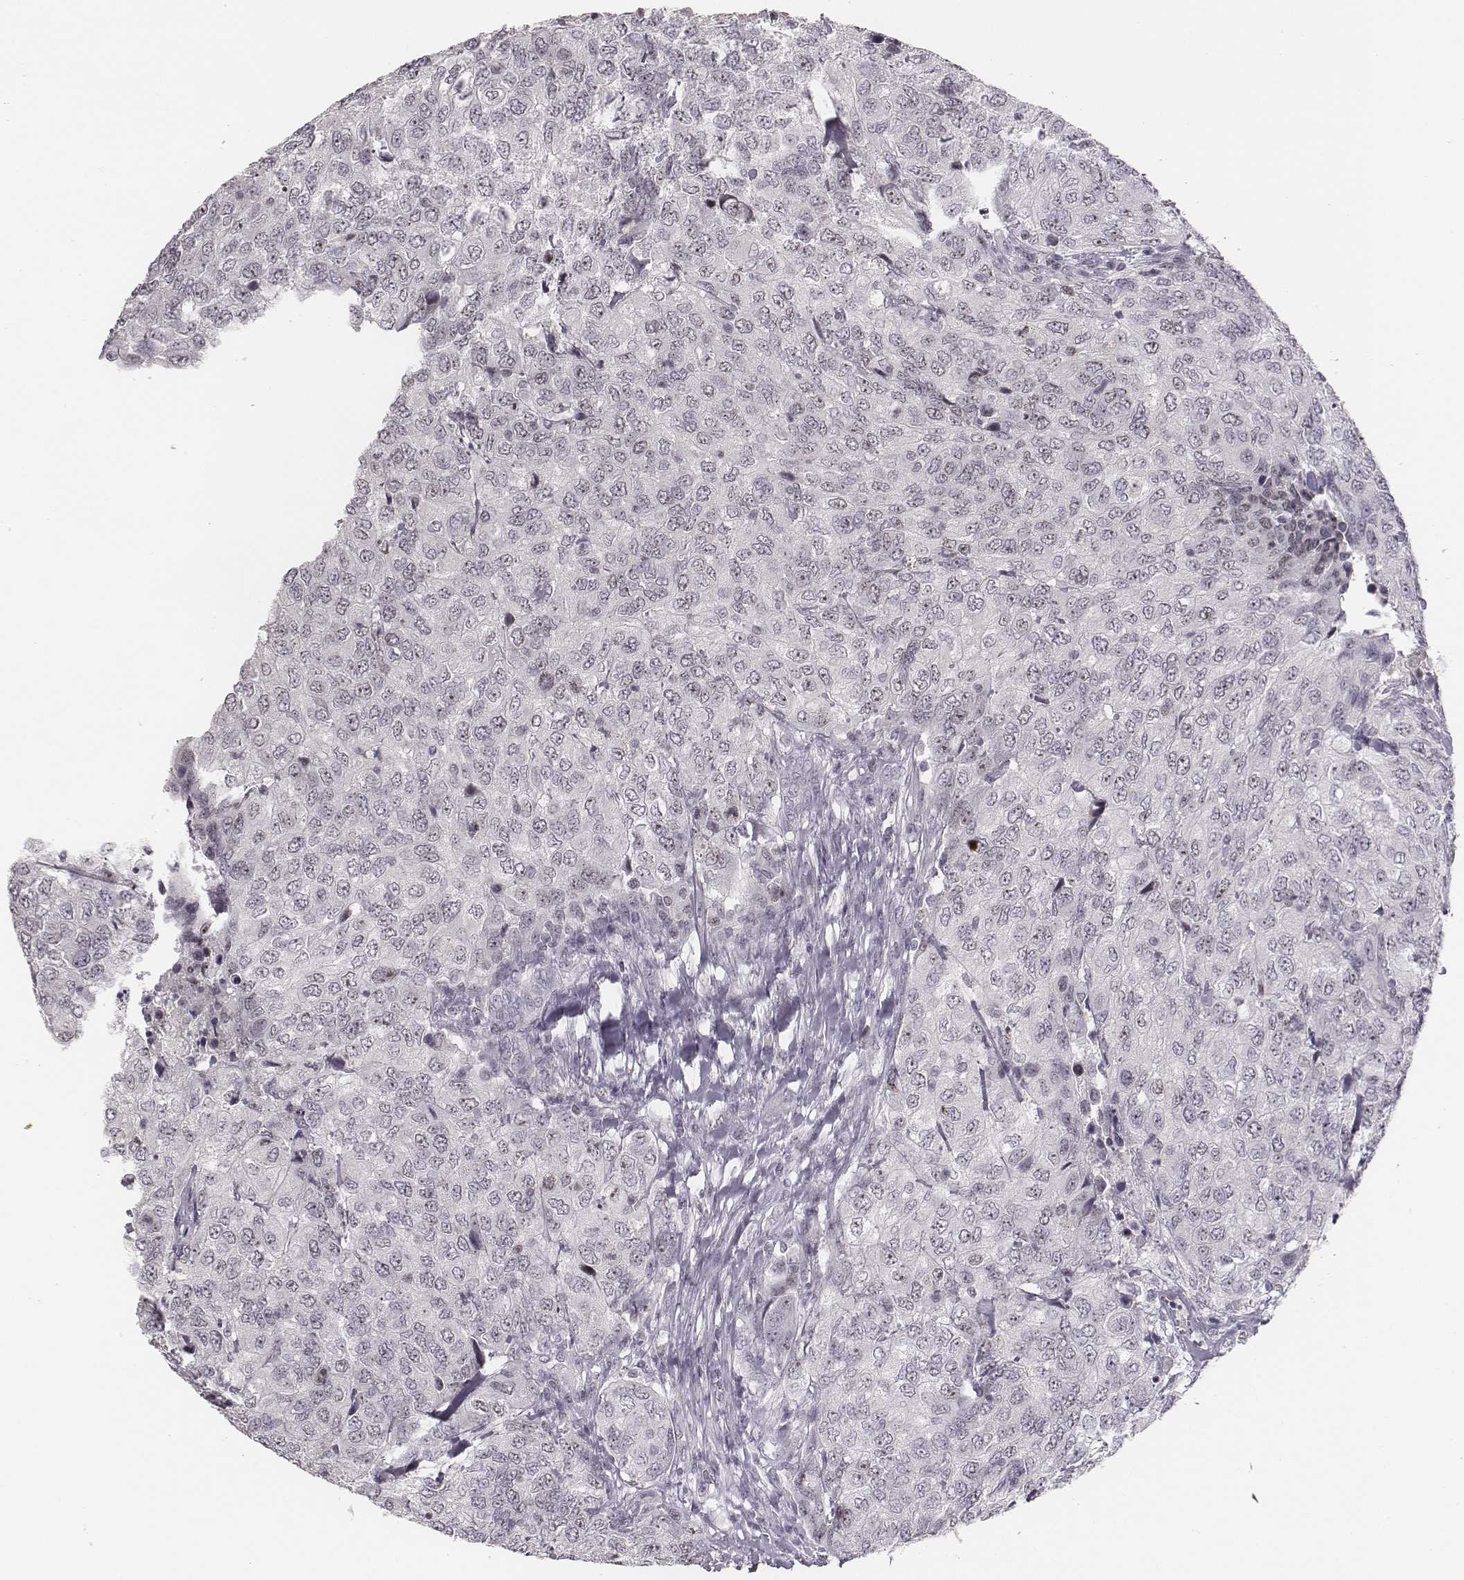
{"staining": {"intensity": "weak", "quantity": "25%-75%", "location": "nuclear"}, "tissue": "urothelial cancer", "cell_type": "Tumor cells", "image_type": "cancer", "snomed": [{"axis": "morphology", "description": "Urothelial carcinoma, High grade"}, {"axis": "topography", "description": "Urinary bladder"}], "caption": "IHC of human urothelial cancer reveals low levels of weak nuclear positivity in approximately 25%-75% of tumor cells. The protein of interest is stained brown, and the nuclei are stained in blue (DAB IHC with brightfield microscopy, high magnification).", "gene": "NIFK", "patient": {"sex": "female", "age": 78}}